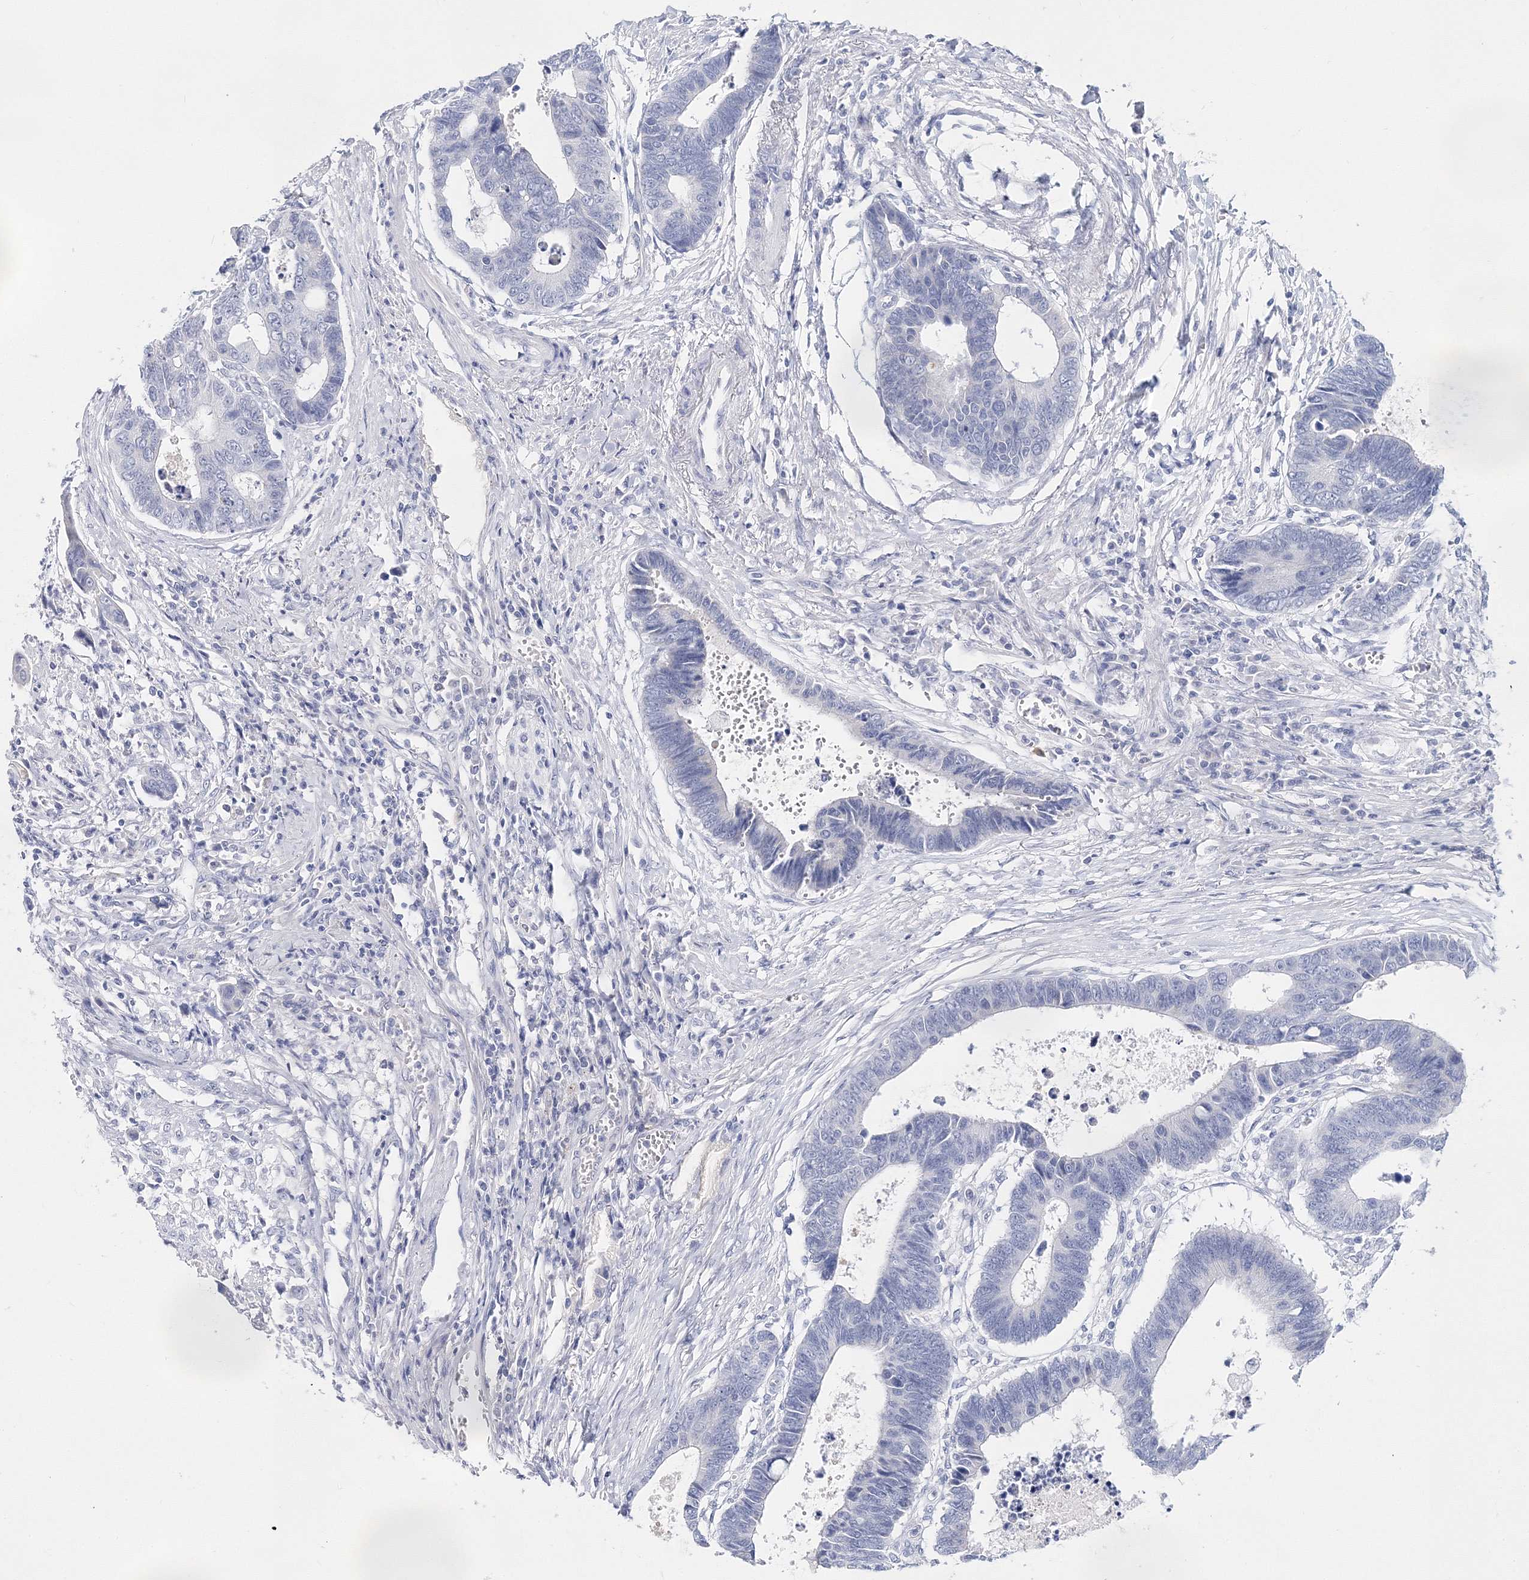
{"staining": {"intensity": "negative", "quantity": "none", "location": "none"}, "tissue": "colorectal cancer", "cell_type": "Tumor cells", "image_type": "cancer", "snomed": [{"axis": "morphology", "description": "Adenocarcinoma, NOS"}, {"axis": "topography", "description": "Rectum"}], "caption": "This is an IHC photomicrograph of human adenocarcinoma (colorectal). There is no positivity in tumor cells.", "gene": "MYOZ2", "patient": {"sex": "male", "age": 84}}